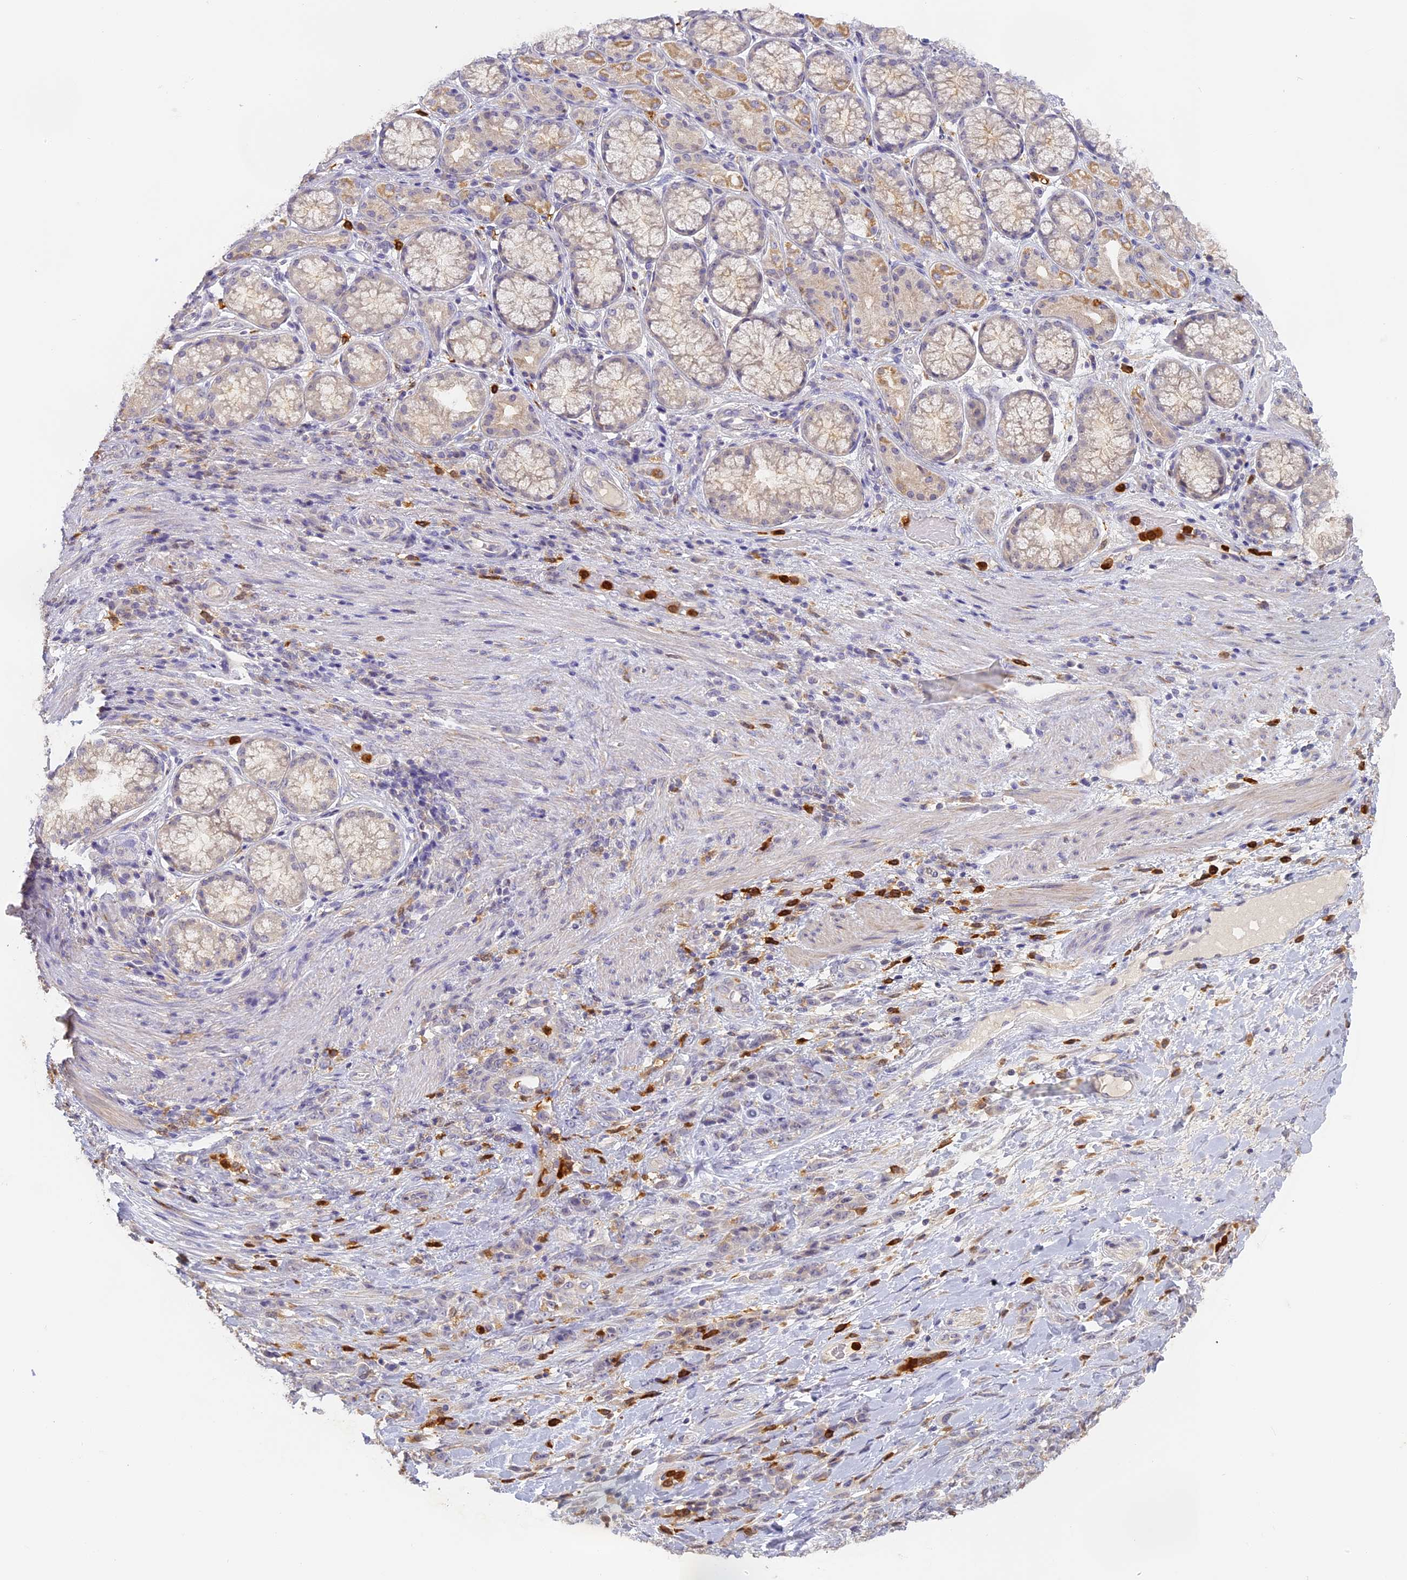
{"staining": {"intensity": "negative", "quantity": "none", "location": "none"}, "tissue": "stomach cancer", "cell_type": "Tumor cells", "image_type": "cancer", "snomed": [{"axis": "morphology", "description": "Adenocarcinoma, NOS"}, {"axis": "topography", "description": "Stomach"}], "caption": "Tumor cells are negative for protein expression in human stomach adenocarcinoma. (Stains: DAB (3,3'-diaminobenzidine) IHC with hematoxylin counter stain, Microscopy: brightfield microscopy at high magnification).", "gene": "NCF4", "patient": {"sex": "female", "age": 79}}